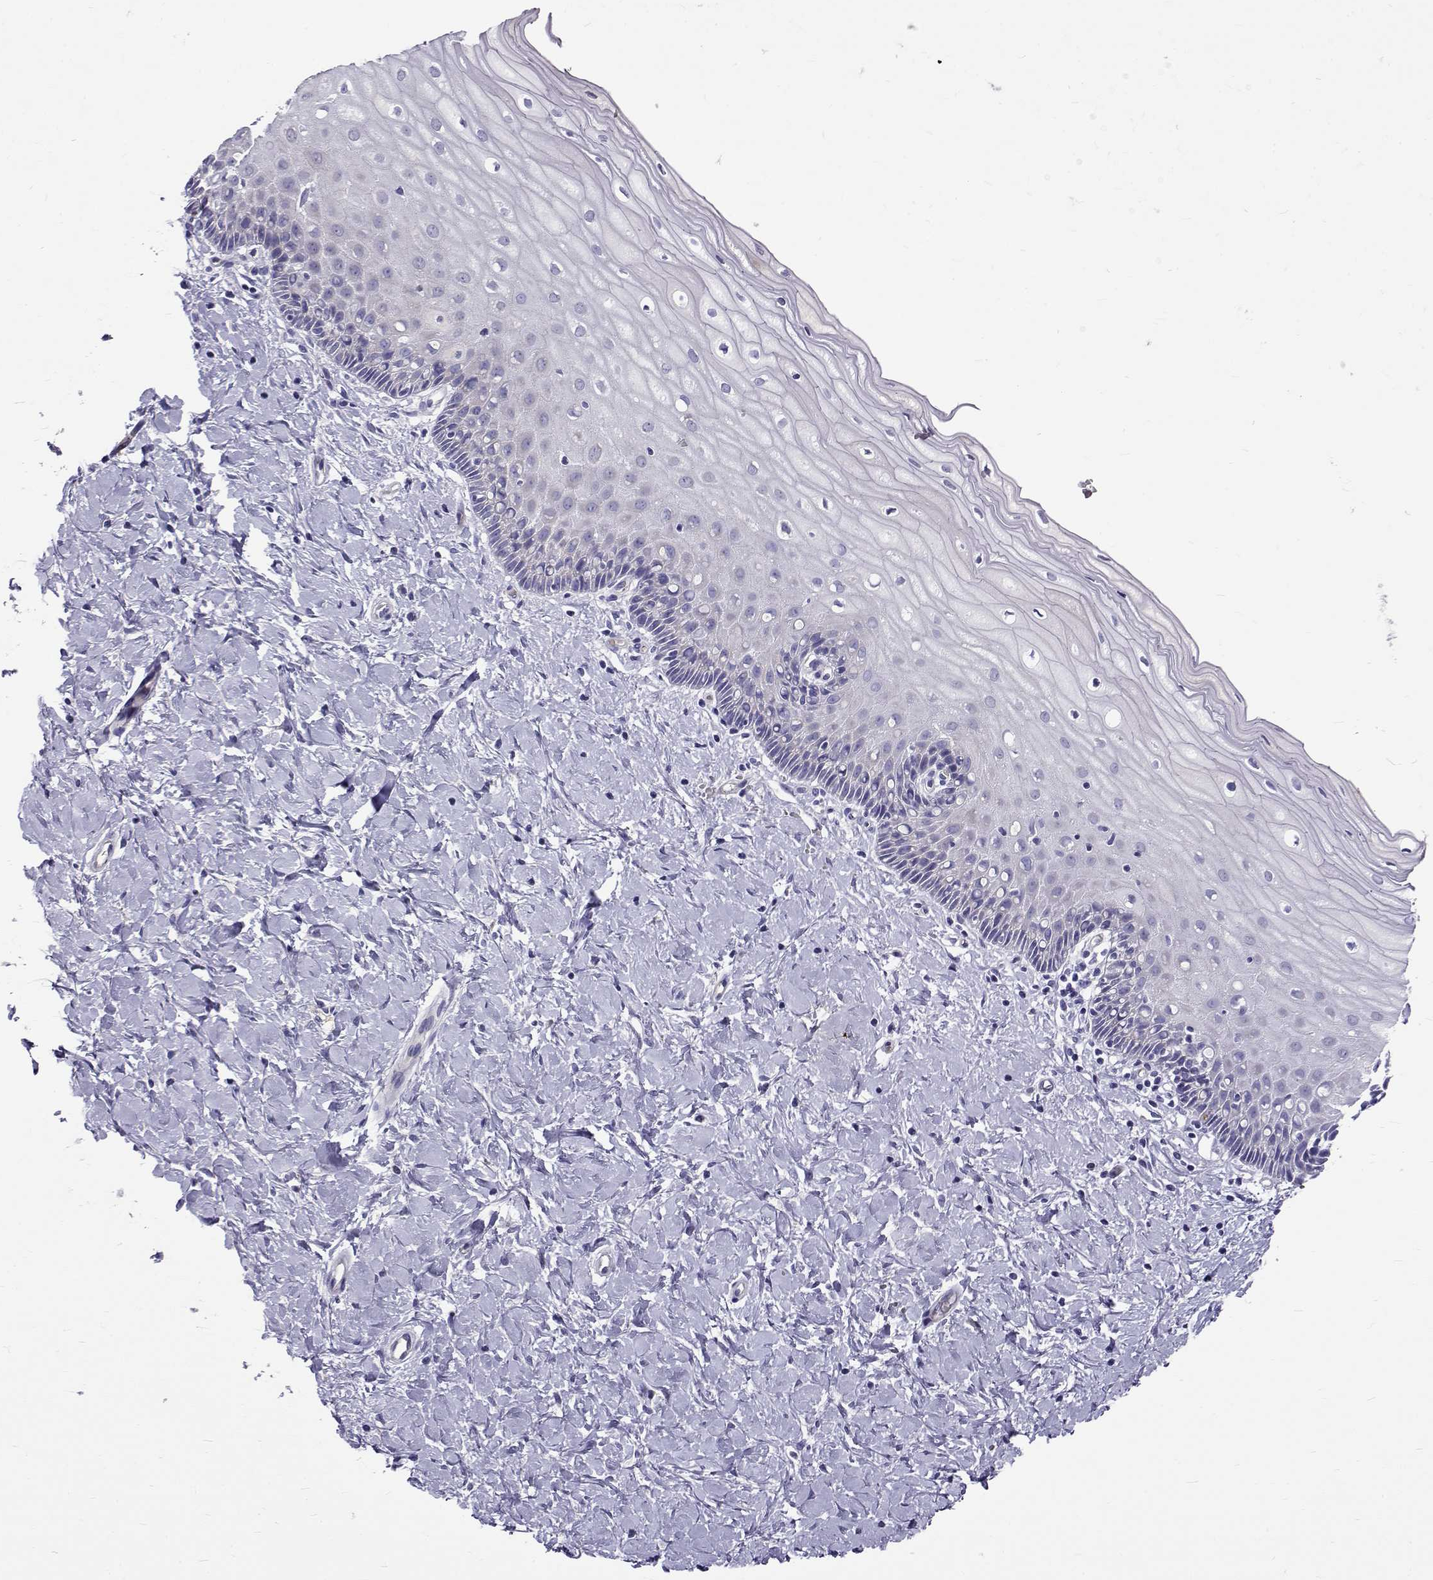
{"staining": {"intensity": "negative", "quantity": "none", "location": "none"}, "tissue": "cervix", "cell_type": "Squamous epithelial cells", "image_type": "normal", "snomed": [{"axis": "morphology", "description": "Normal tissue, NOS"}, {"axis": "topography", "description": "Cervix"}], "caption": "The micrograph reveals no significant staining in squamous epithelial cells of cervix.", "gene": "IGSF1", "patient": {"sex": "female", "age": 37}}